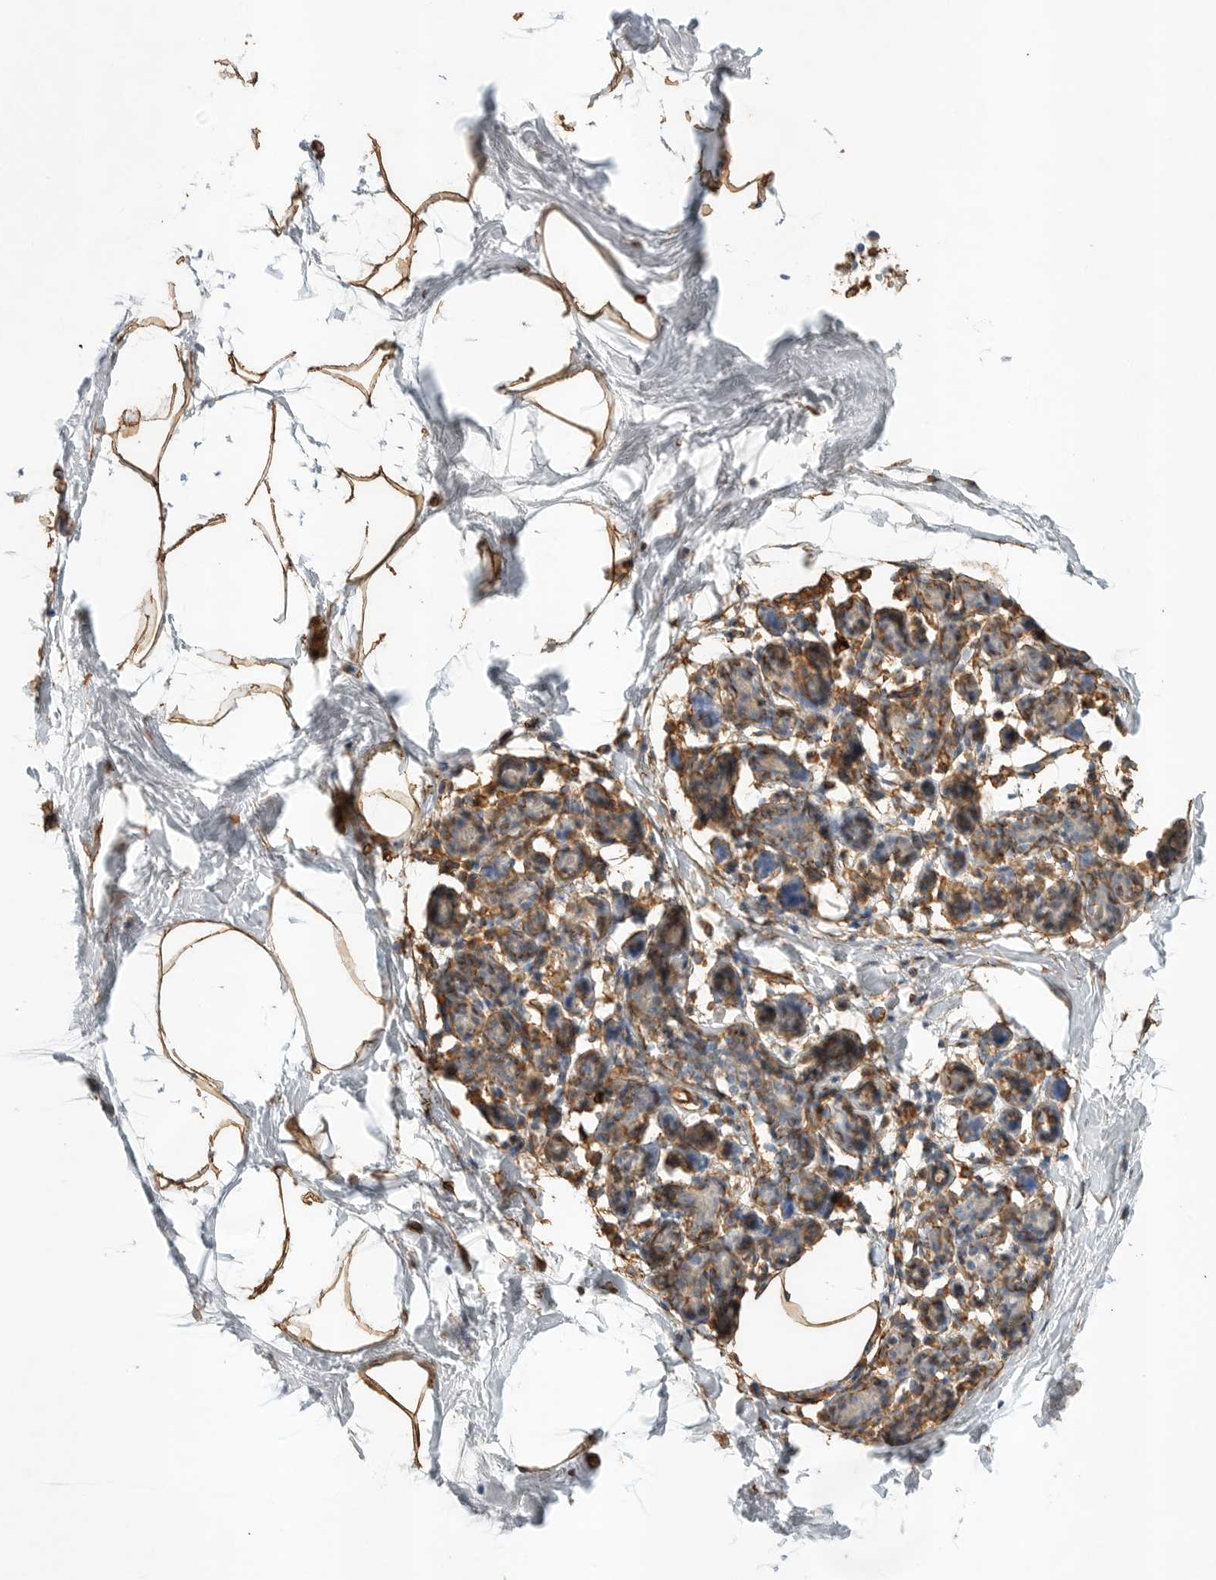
{"staining": {"intensity": "moderate", "quantity": ">75%", "location": "cytoplasmic/membranous"}, "tissue": "breast", "cell_type": "Adipocytes", "image_type": "normal", "snomed": [{"axis": "morphology", "description": "Normal tissue, NOS"}, {"axis": "topography", "description": "Breast"}], "caption": "The photomicrograph shows staining of unremarkable breast, revealing moderate cytoplasmic/membranous protein positivity (brown color) within adipocytes. (DAB (3,3'-diaminobenzidine) = brown stain, brightfield microscopy at high magnification).", "gene": "JMJD4", "patient": {"sex": "female", "age": 62}}